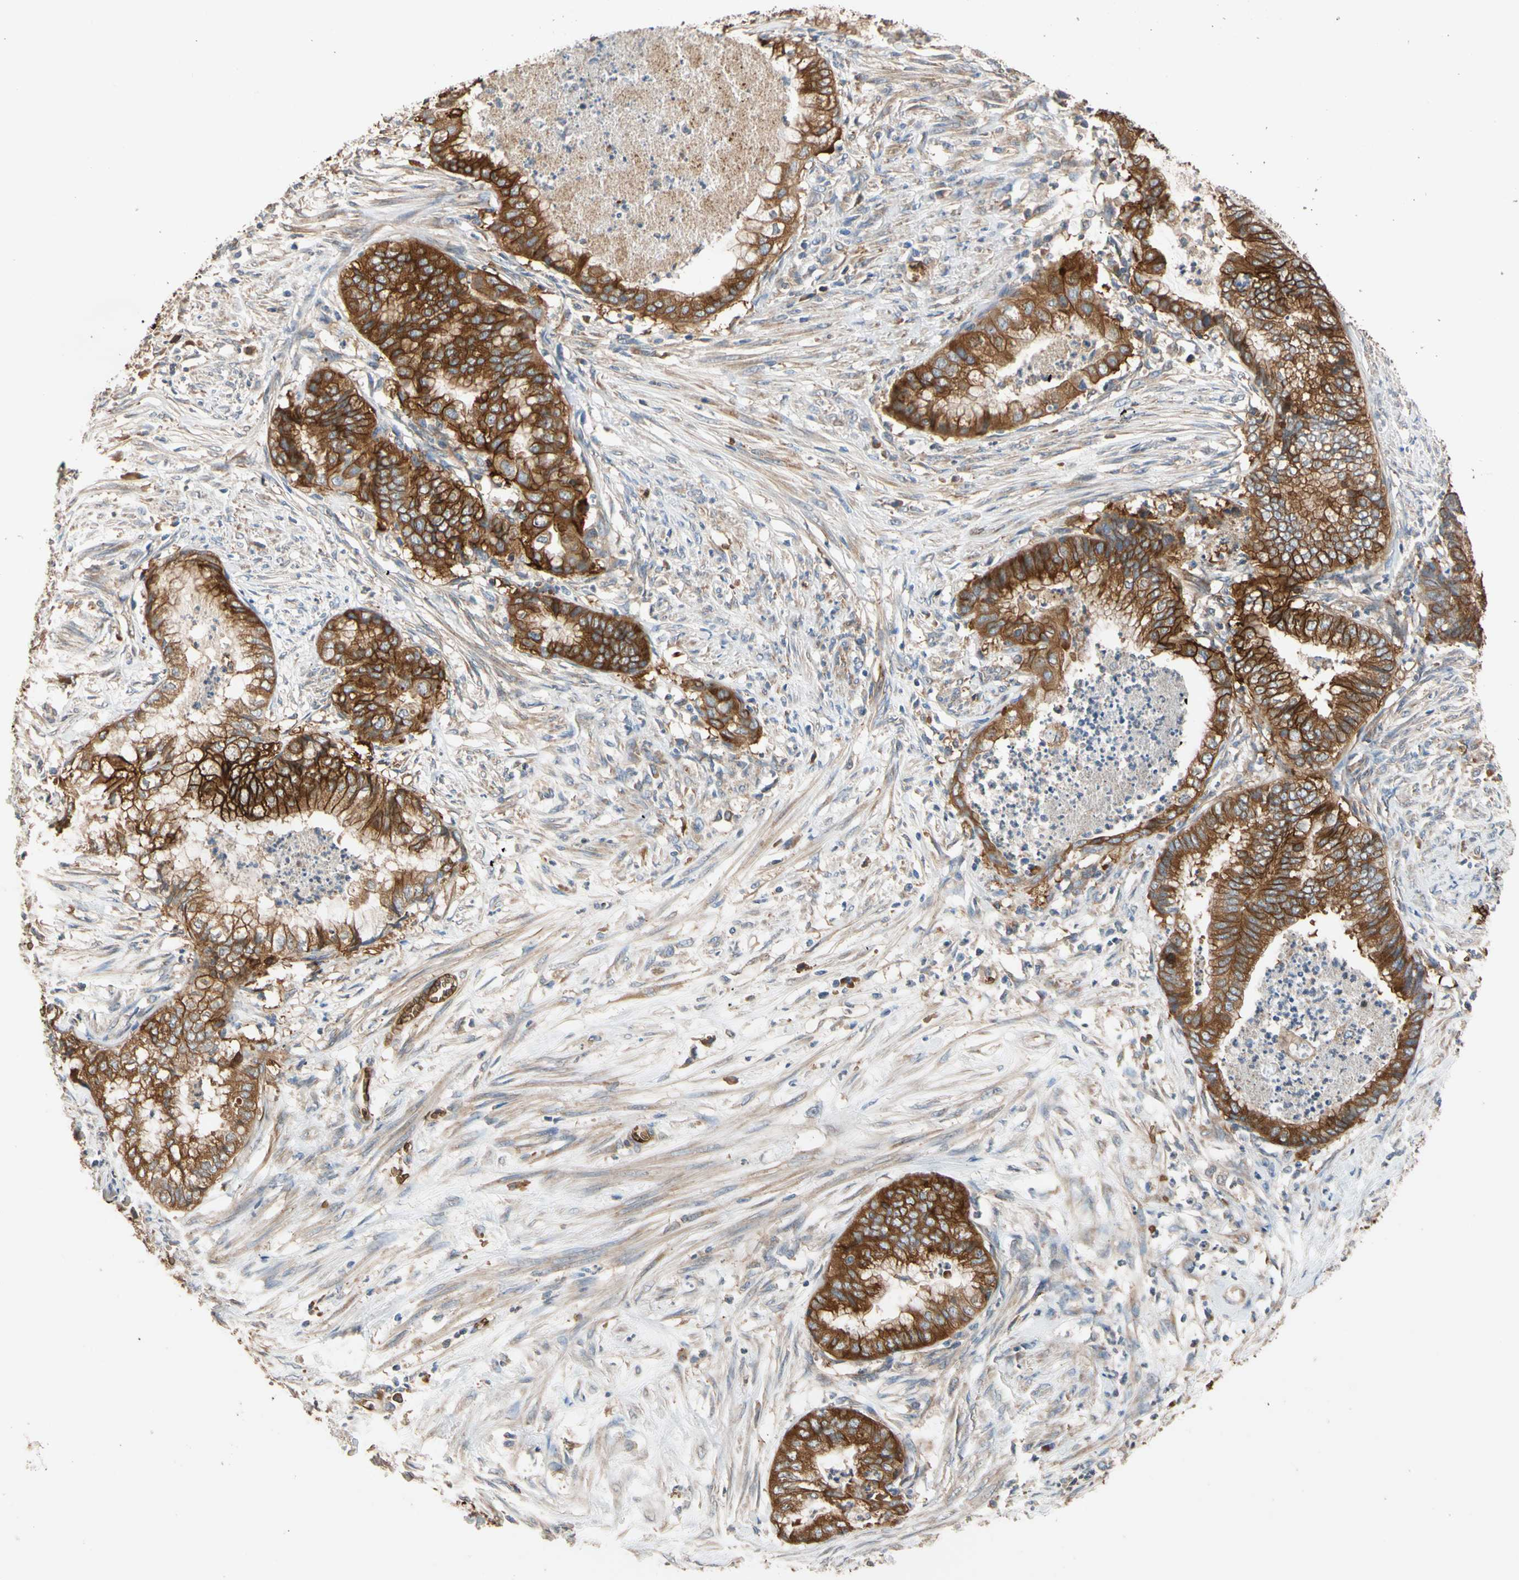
{"staining": {"intensity": "strong", "quantity": ">75%", "location": "cytoplasmic/membranous"}, "tissue": "endometrial cancer", "cell_type": "Tumor cells", "image_type": "cancer", "snomed": [{"axis": "morphology", "description": "Necrosis, NOS"}, {"axis": "morphology", "description": "Adenocarcinoma, NOS"}, {"axis": "topography", "description": "Endometrium"}], "caption": "Endometrial cancer stained with a protein marker displays strong staining in tumor cells.", "gene": "RIOK2", "patient": {"sex": "female", "age": 79}}